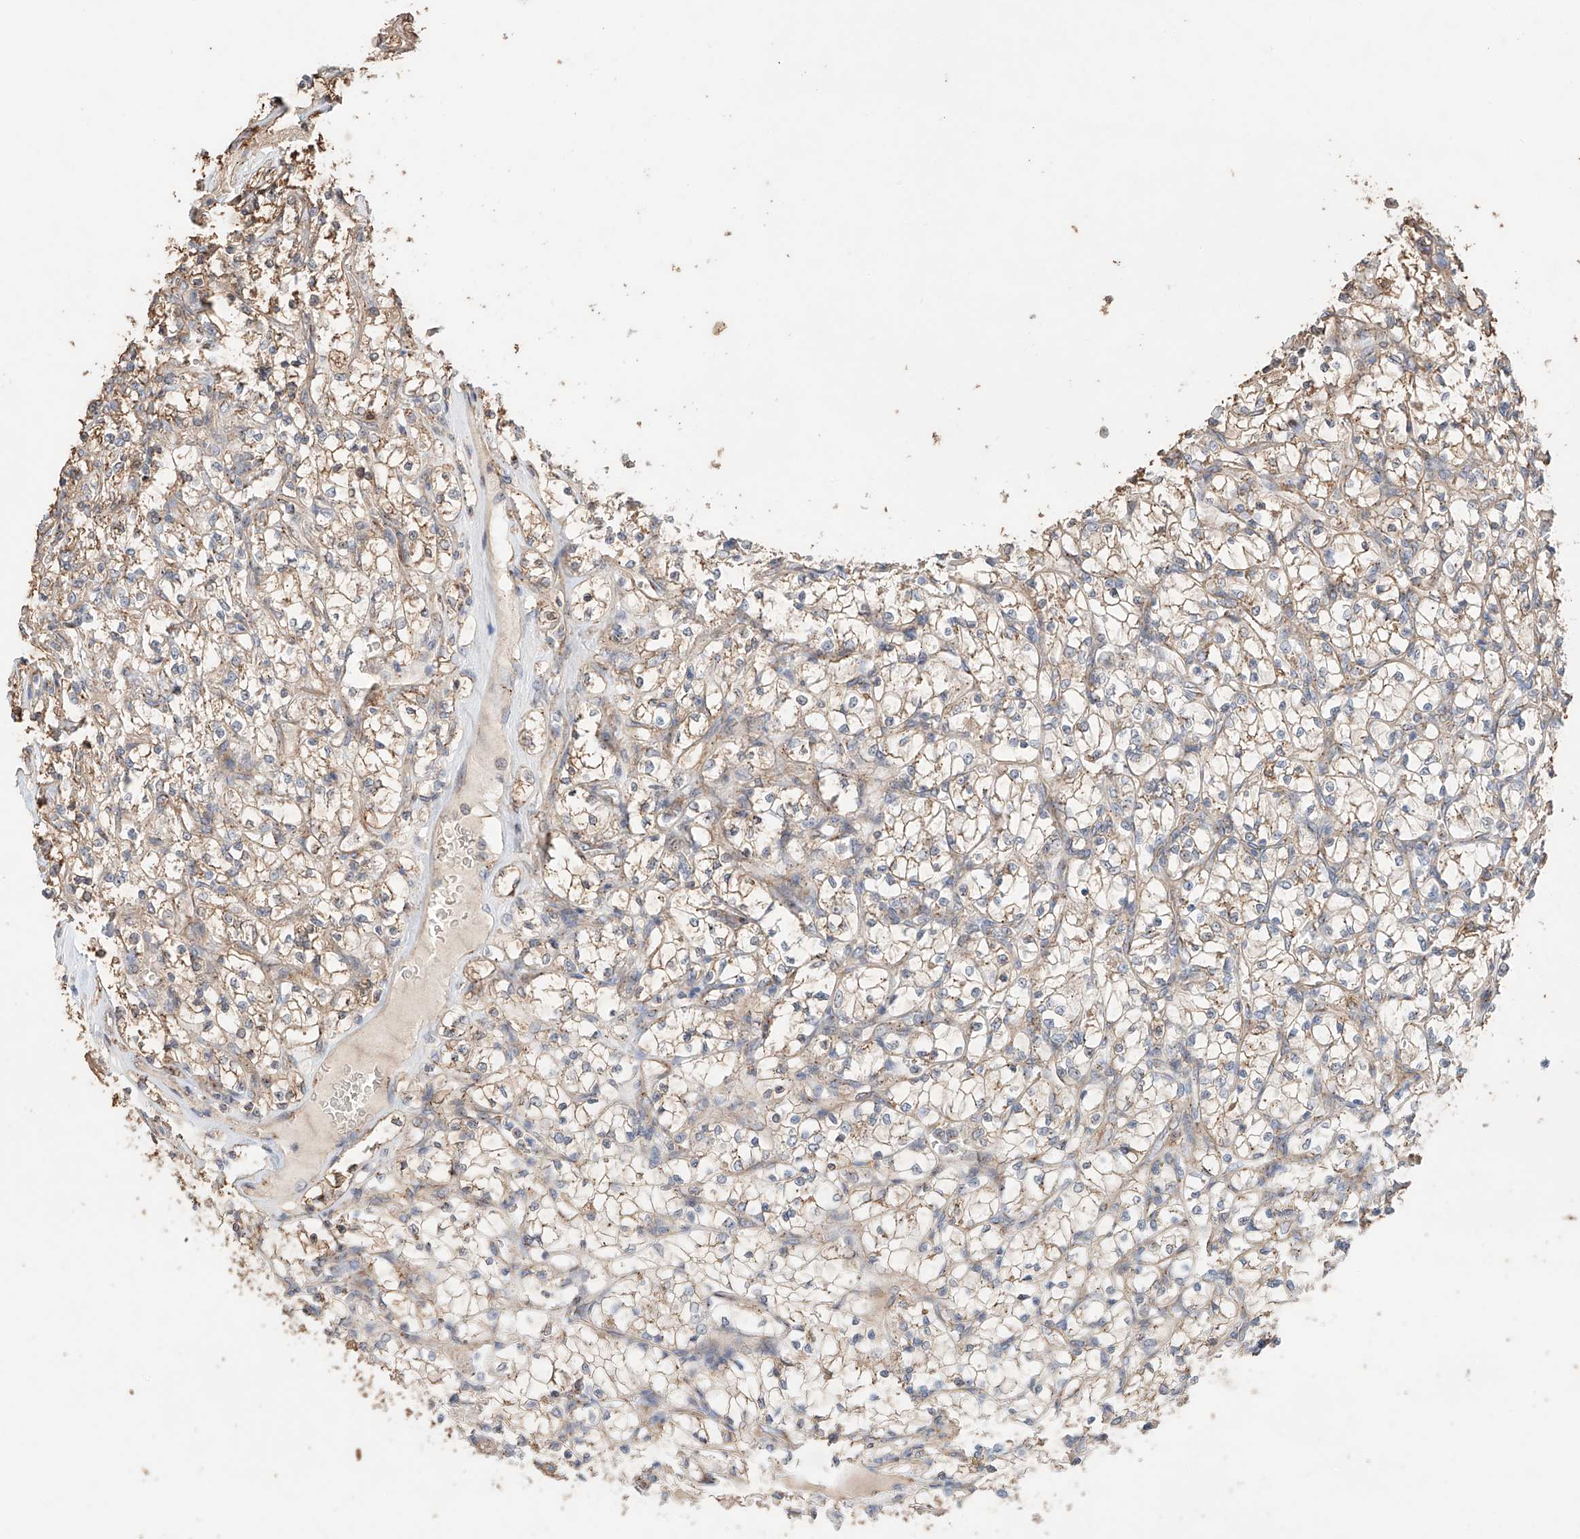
{"staining": {"intensity": "moderate", "quantity": "25%-75%", "location": "cytoplasmic/membranous"}, "tissue": "renal cancer", "cell_type": "Tumor cells", "image_type": "cancer", "snomed": [{"axis": "morphology", "description": "Adenocarcinoma, NOS"}, {"axis": "topography", "description": "Kidney"}], "caption": "Immunohistochemistry (IHC) of human renal adenocarcinoma demonstrates medium levels of moderate cytoplasmic/membranous expression in about 25%-75% of tumor cells.", "gene": "MOSPD1", "patient": {"sex": "female", "age": 69}}